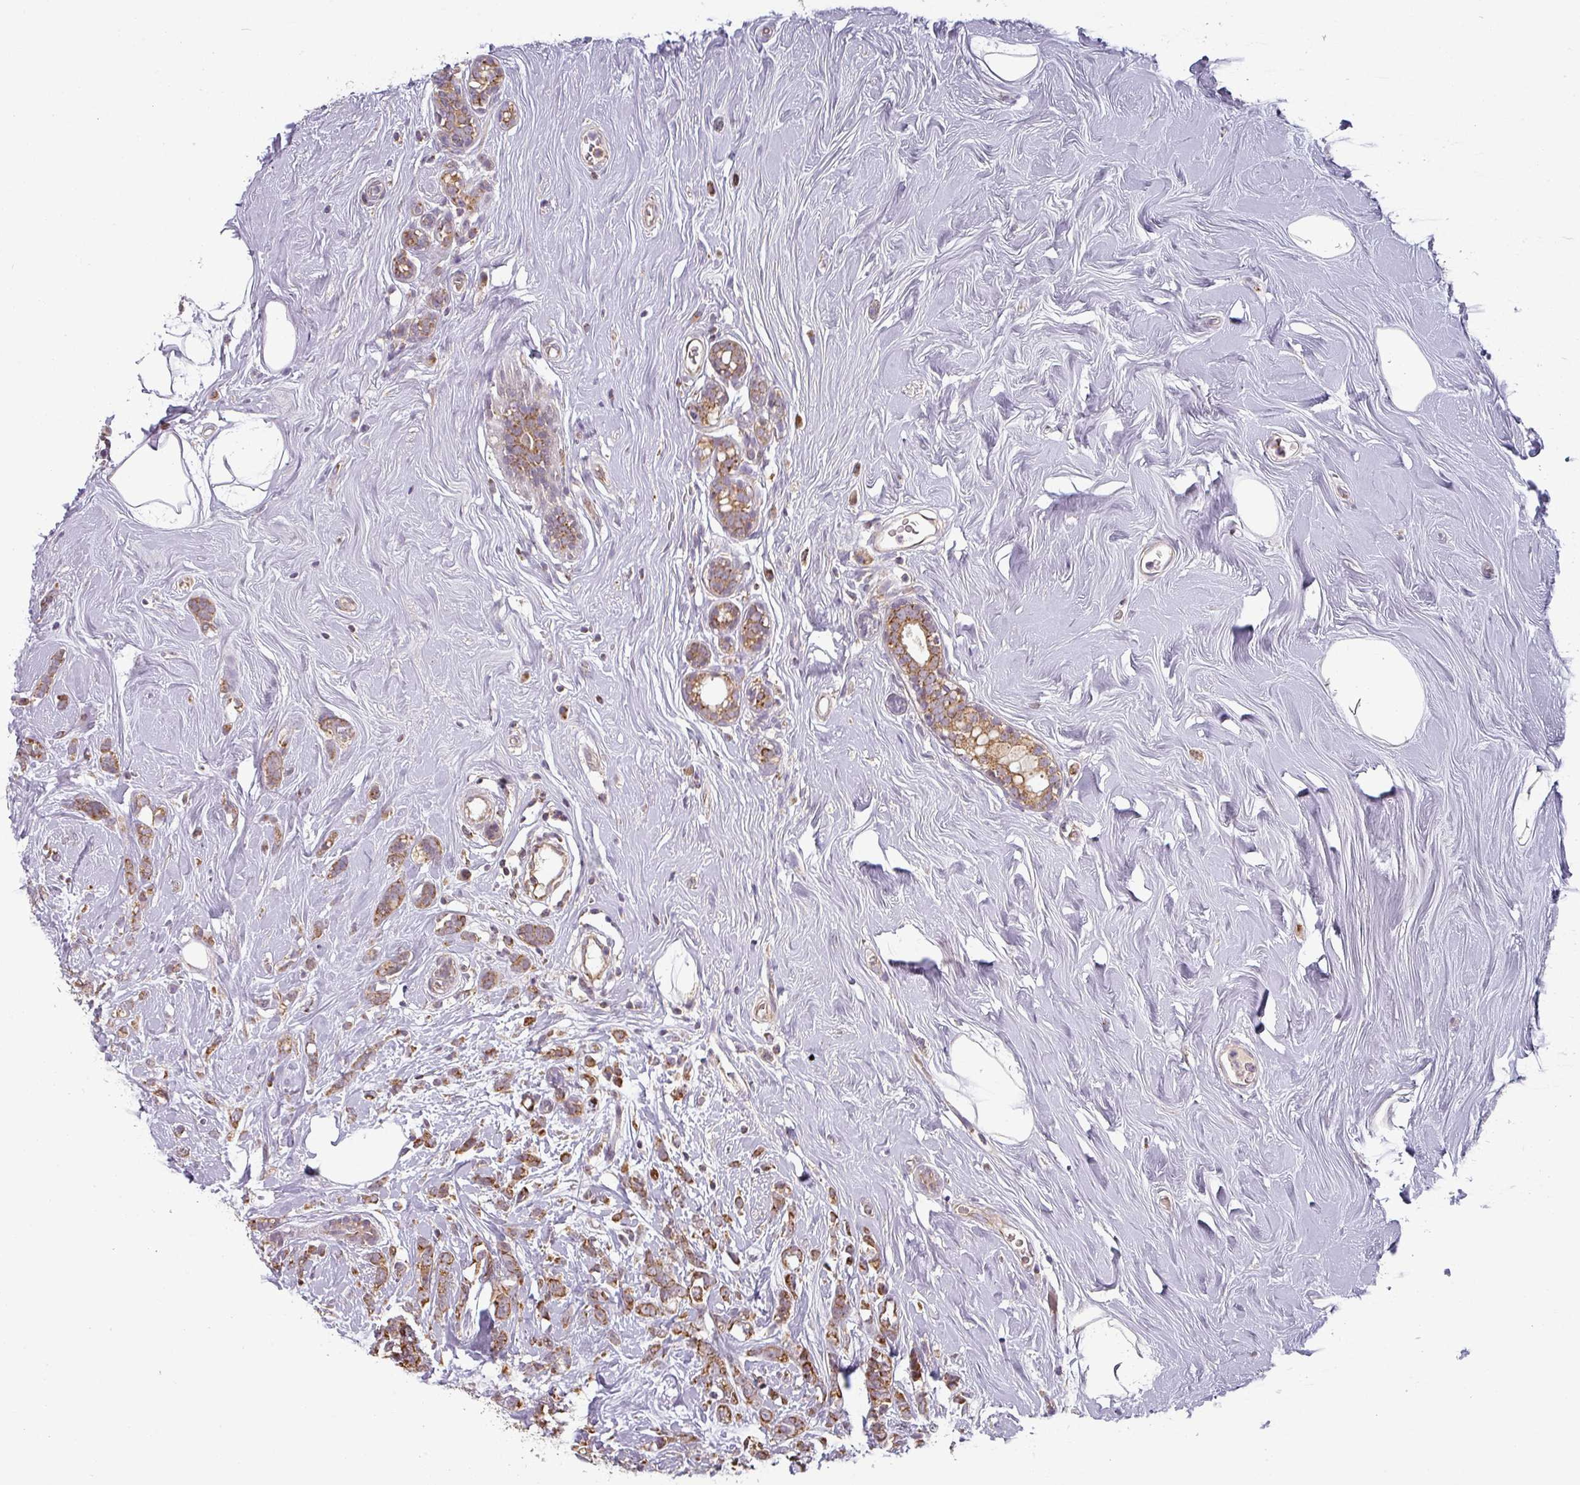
{"staining": {"intensity": "moderate", "quantity": ">75%", "location": "cytoplasmic/membranous"}, "tissue": "breast cancer", "cell_type": "Tumor cells", "image_type": "cancer", "snomed": [{"axis": "morphology", "description": "Lobular carcinoma"}, {"axis": "topography", "description": "Breast"}], "caption": "The histopathology image displays a brown stain indicating the presence of a protein in the cytoplasmic/membranous of tumor cells in breast cancer (lobular carcinoma). Using DAB (brown) and hematoxylin (blue) stains, captured at high magnification using brightfield microscopy.", "gene": "MRPS16", "patient": {"sex": "female", "age": 58}}